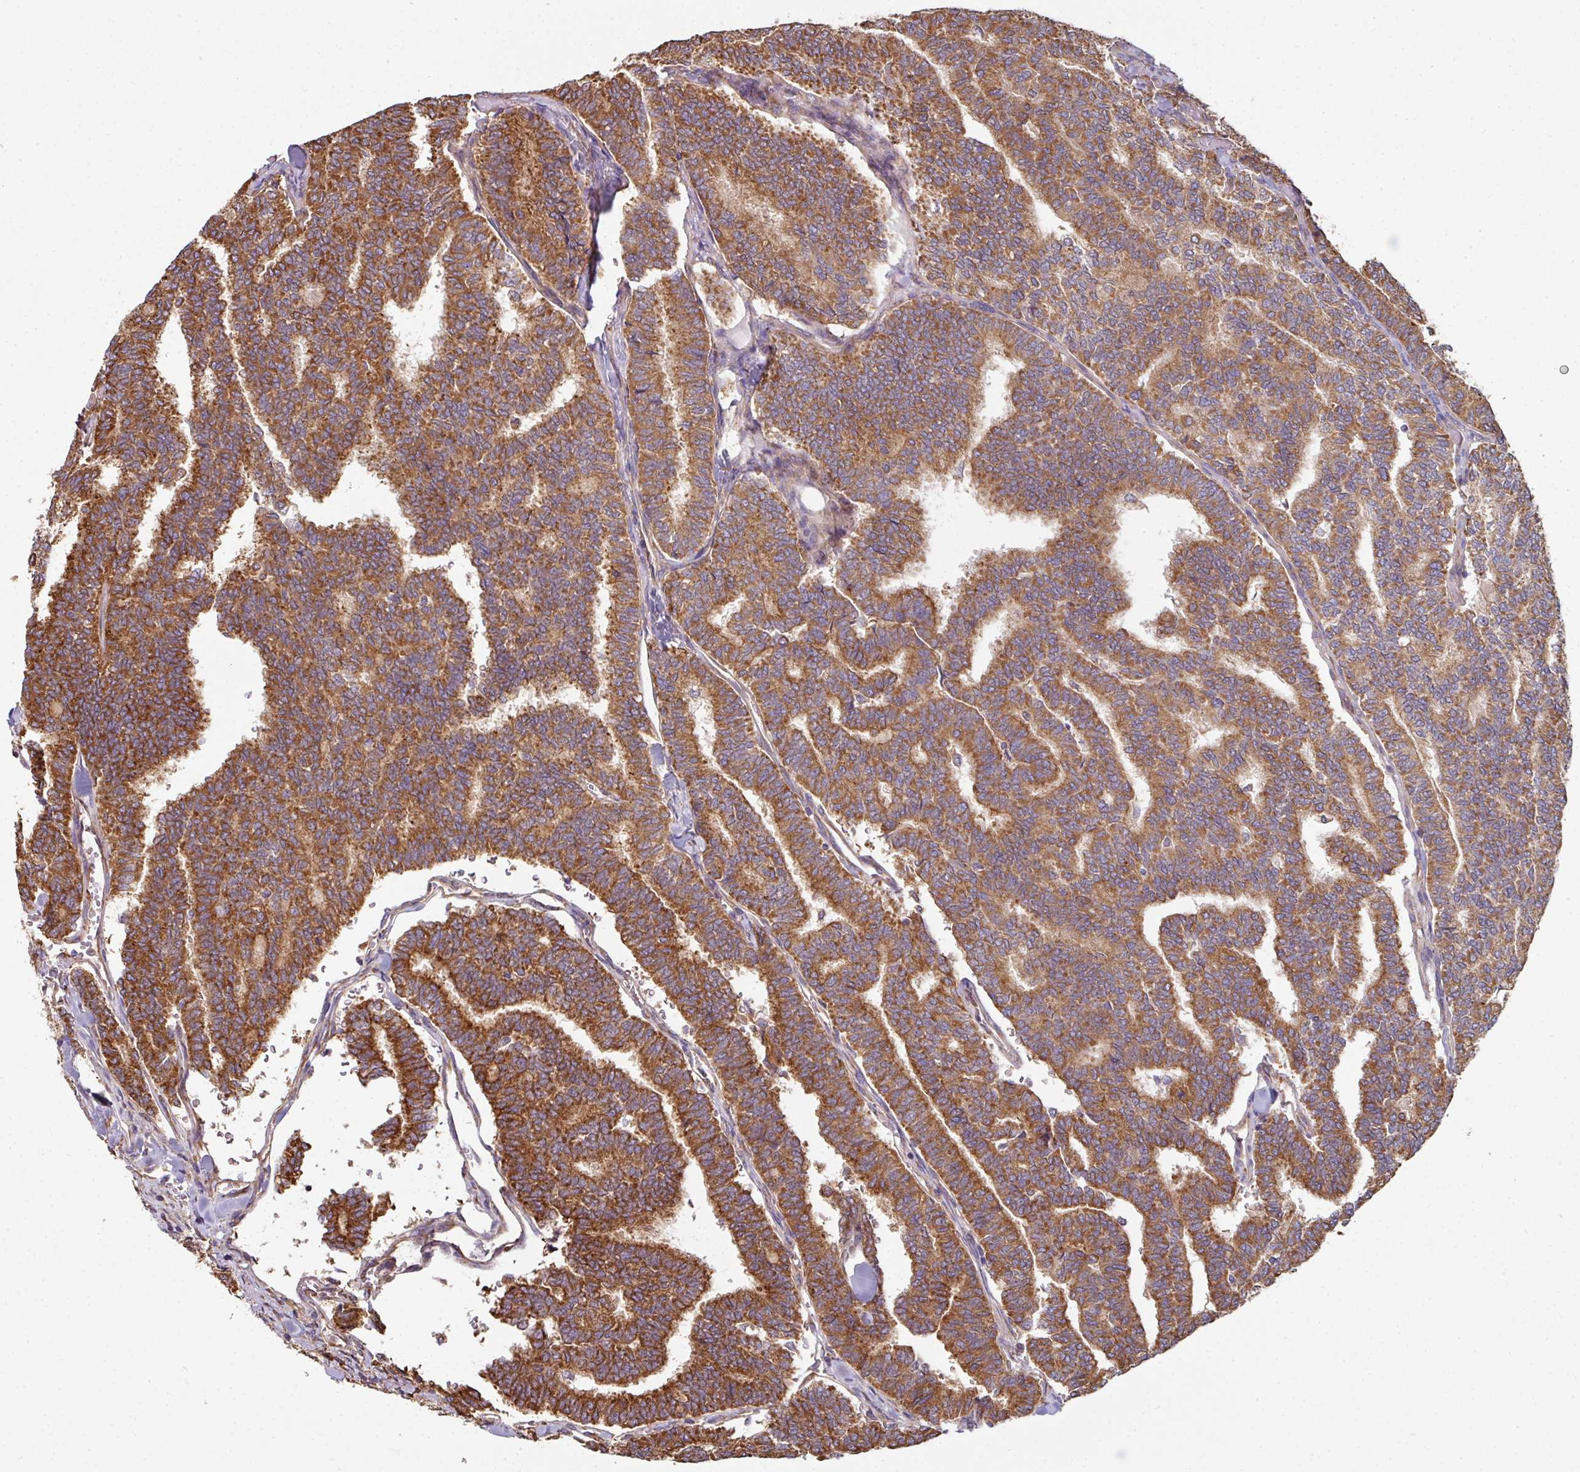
{"staining": {"intensity": "moderate", "quantity": ">75%", "location": "cytoplasmic/membranous"}, "tissue": "thyroid cancer", "cell_type": "Tumor cells", "image_type": "cancer", "snomed": [{"axis": "morphology", "description": "Papillary adenocarcinoma, NOS"}, {"axis": "topography", "description": "Thyroid gland"}], "caption": "Moderate cytoplasmic/membranous protein staining is seen in about >75% of tumor cells in thyroid cancer. (DAB (3,3'-diaminobenzidine) IHC with brightfield microscopy, high magnification).", "gene": "FAT4", "patient": {"sex": "female", "age": 35}}